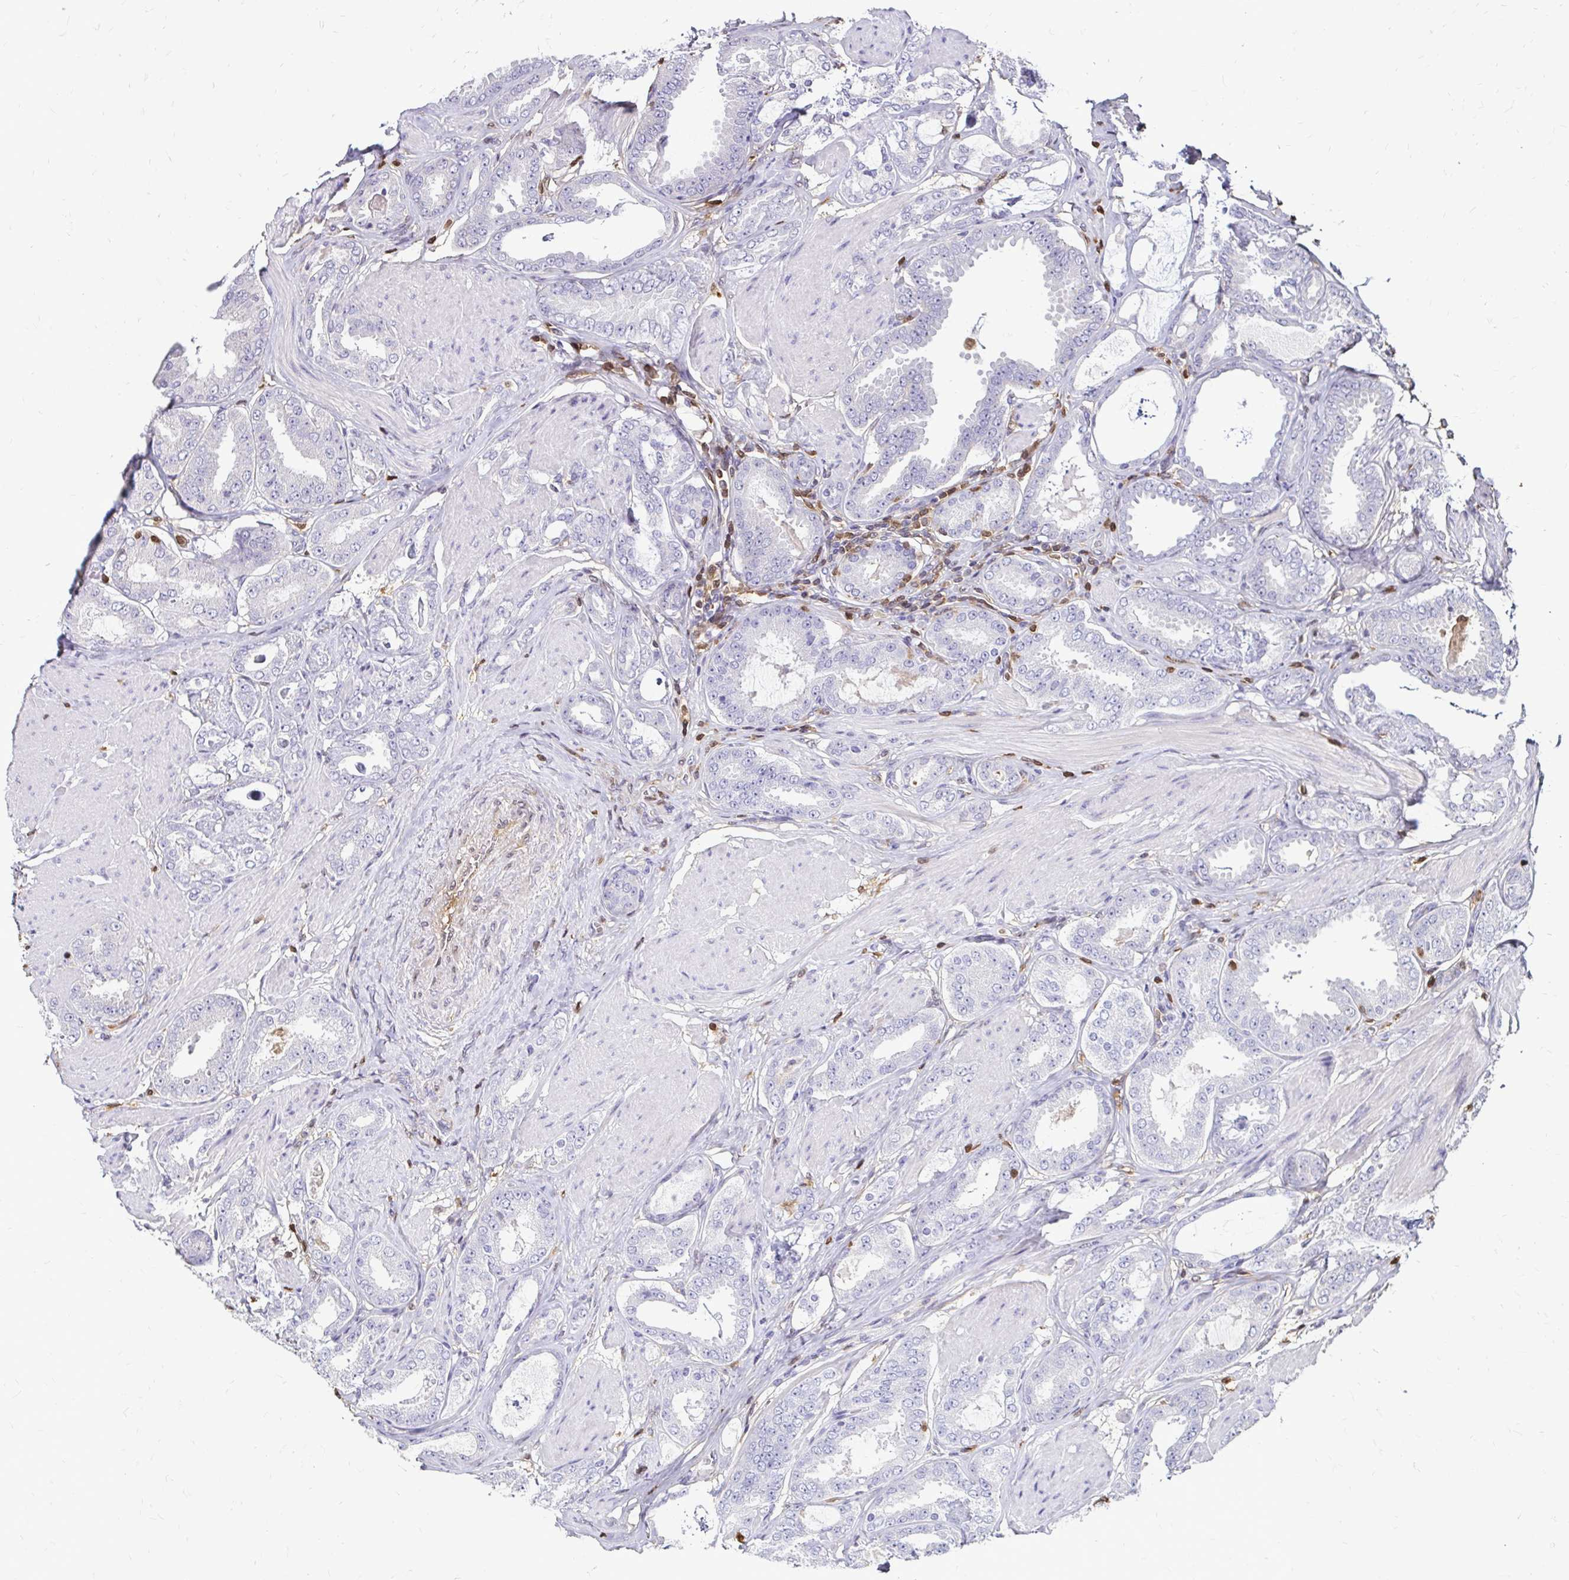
{"staining": {"intensity": "negative", "quantity": "none", "location": "none"}, "tissue": "prostate cancer", "cell_type": "Tumor cells", "image_type": "cancer", "snomed": [{"axis": "morphology", "description": "Adenocarcinoma, High grade"}, {"axis": "topography", "description": "Prostate"}], "caption": "There is no significant positivity in tumor cells of prostate cancer (high-grade adenocarcinoma).", "gene": "ZFP1", "patient": {"sex": "male", "age": 63}}